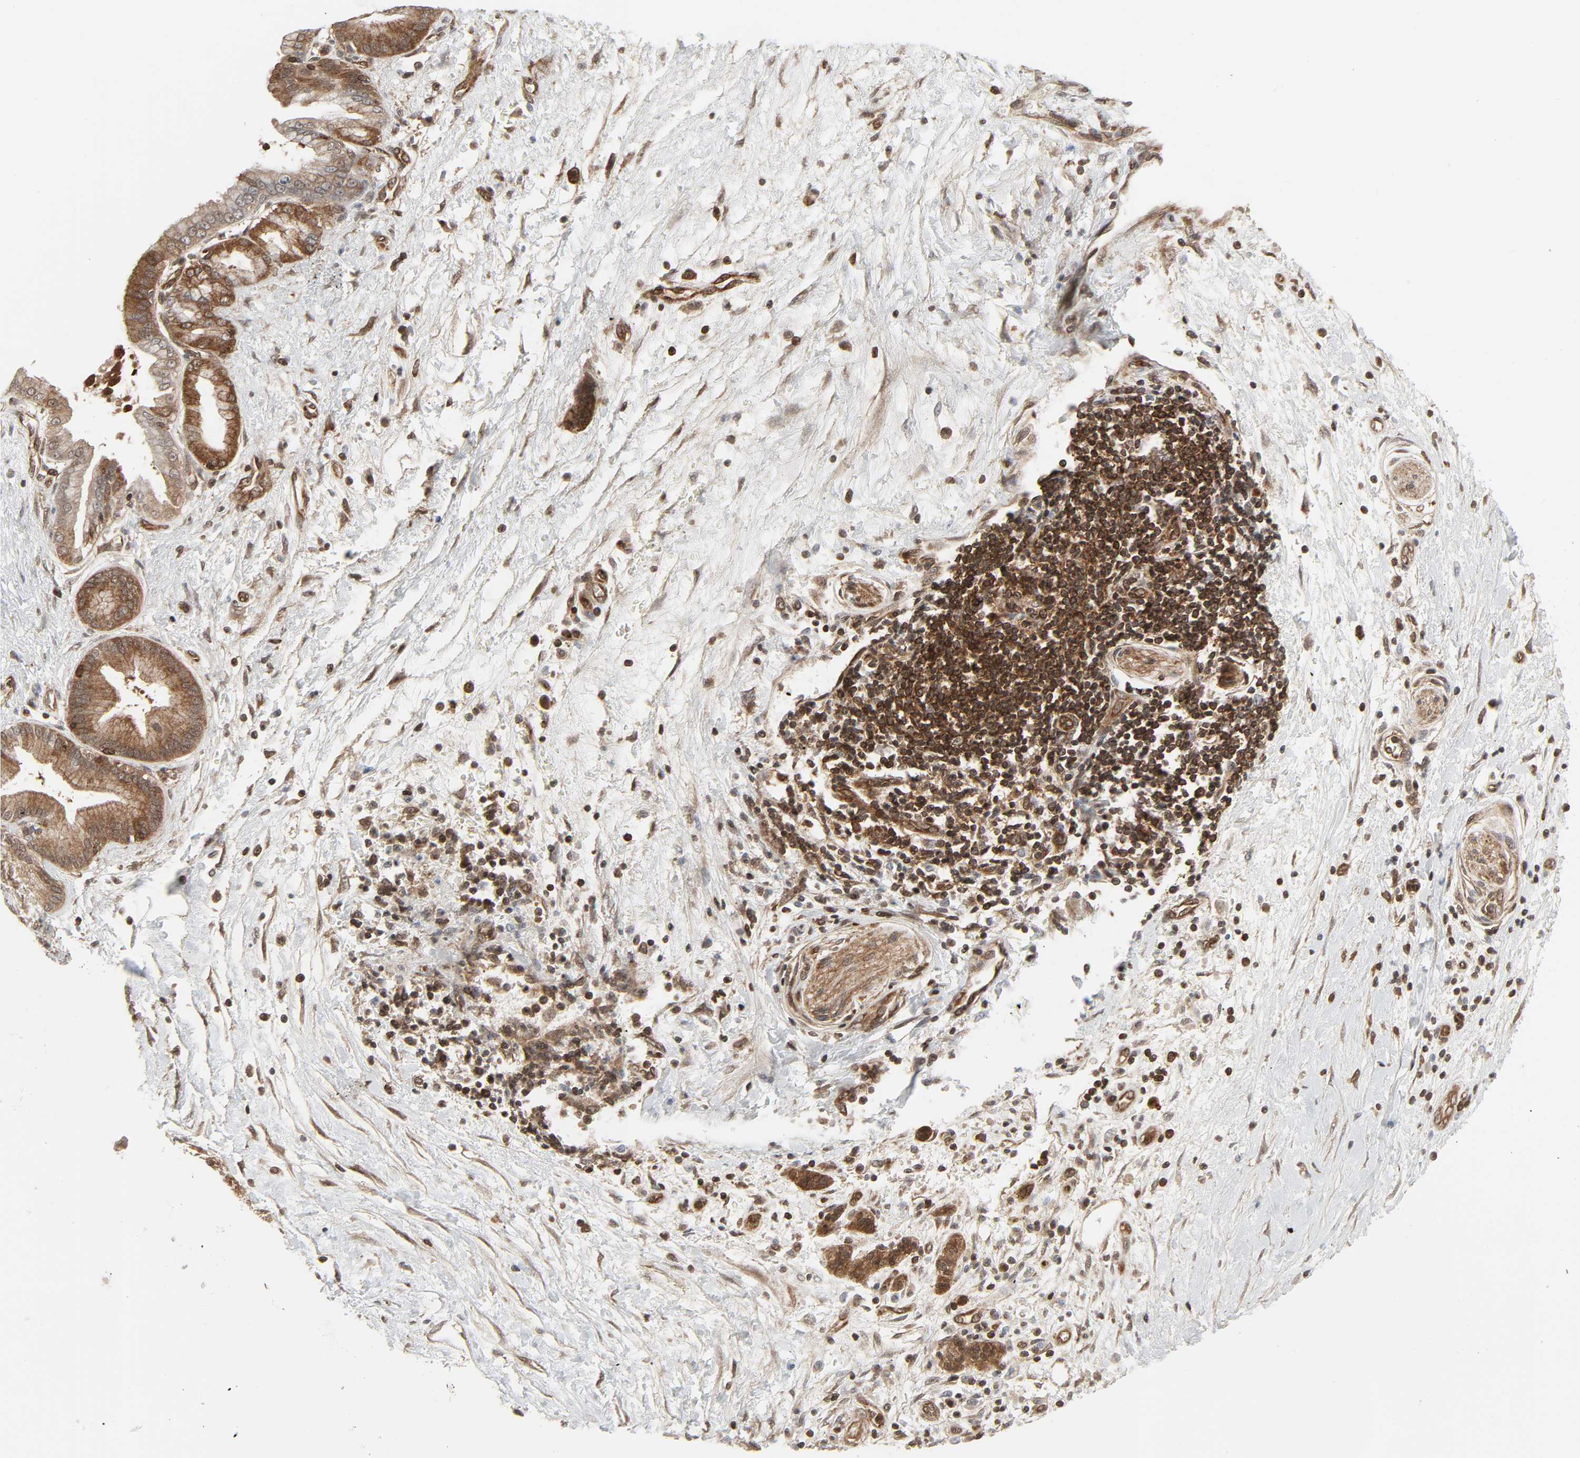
{"staining": {"intensity": "moderate", "quantity": ">75%", "location": "cytoplasmic/membranous"}, "tissue": "pancreatic cancer", "cell_type": "Tumor cells", "image_type": "cancer", "snomed": [{"axis": "morphology", "description": "Adenocarcinoma, NOS"}, {"axis": "topography", "description": "Pancreas"}], "caption": "IHC (DAB (3,3'-diaminobenzidine)) staining of pancreatic cancer (adenocarcinoma) reveals moderate cytoplasmic/membranous protein expression in about >75% of tumor cells.", "gene": "GSK3A", "patient": {"sex": "male", "age": 59}}